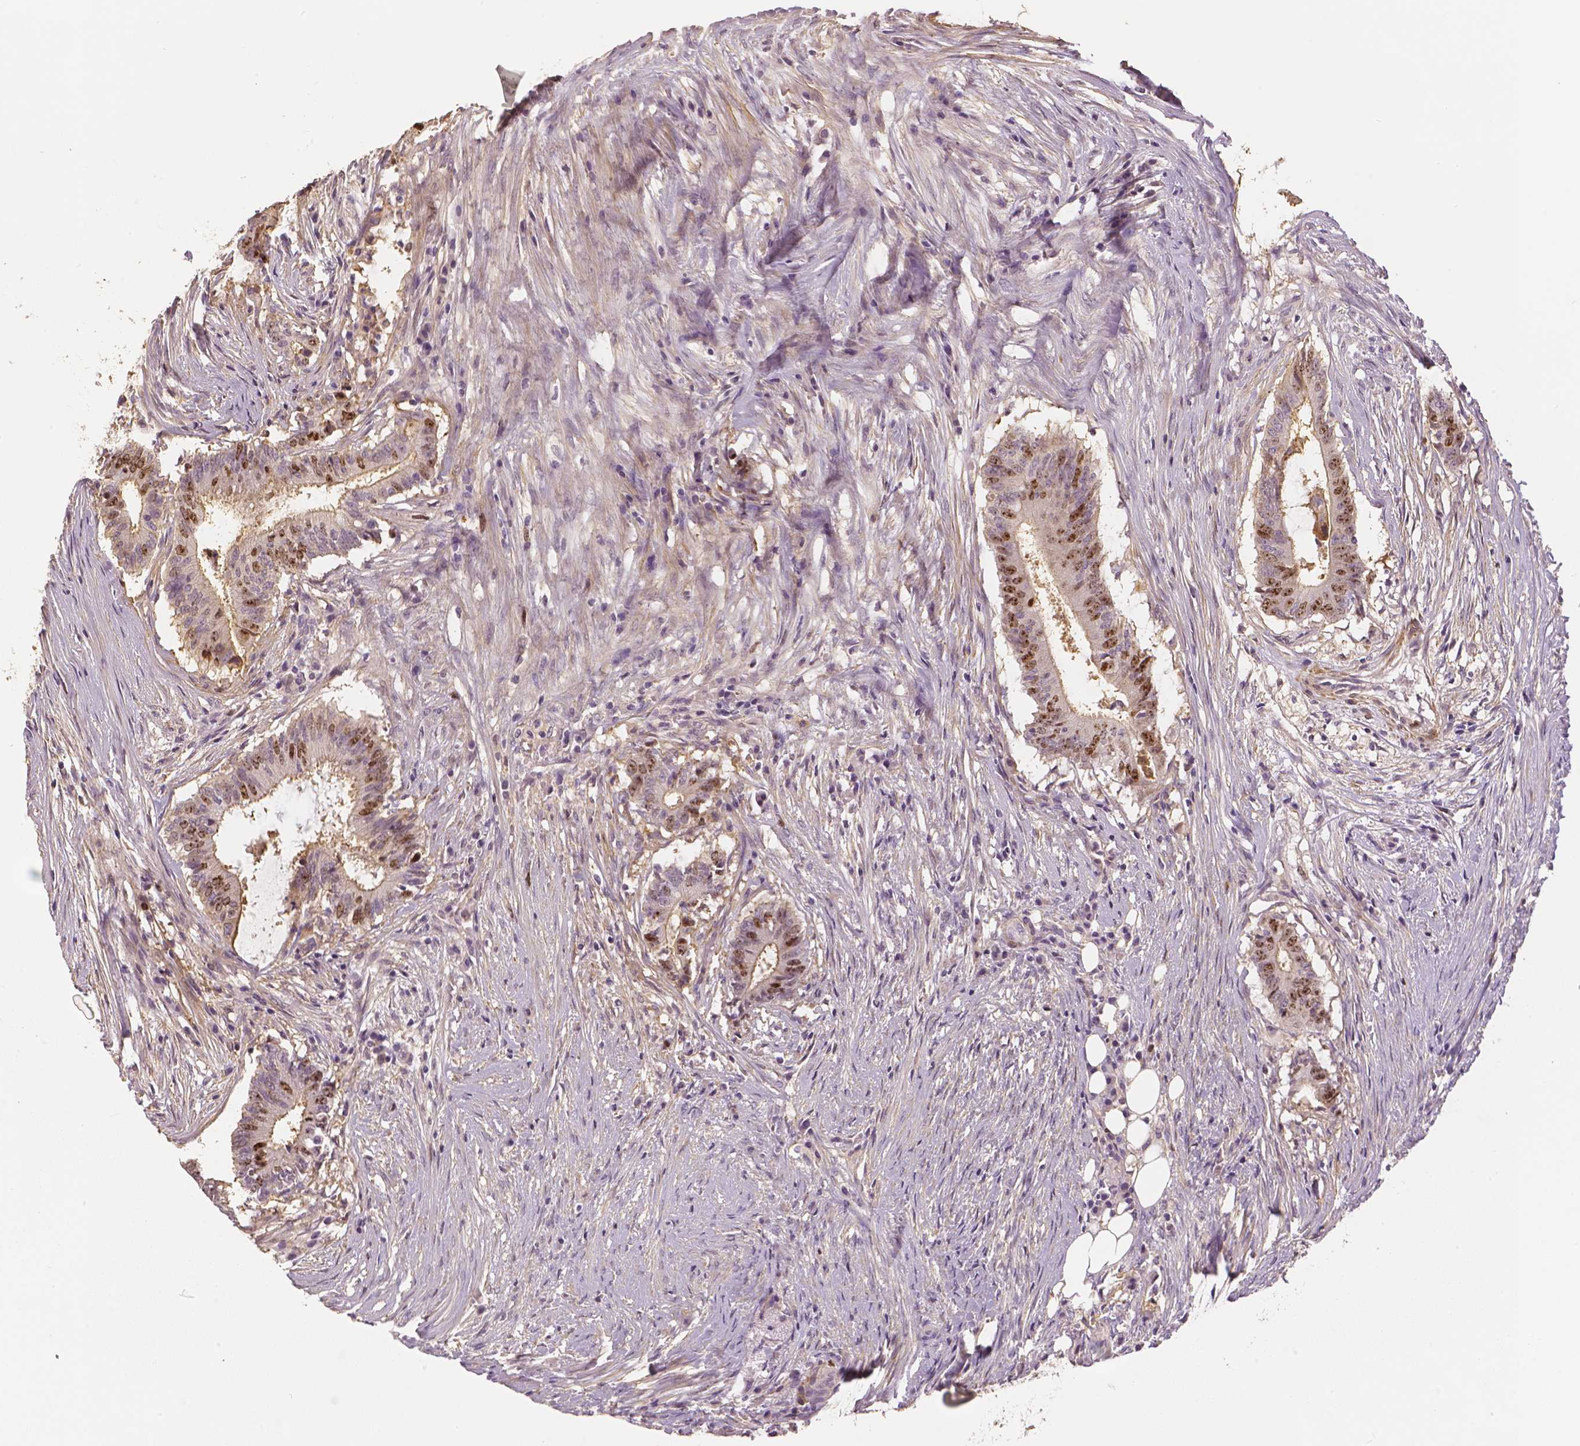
{"staining": {"intensity": "moderate", "quantity": "25%-75%", "location": "nuclear"}, "tissue": "colorectal cancer", "cell_type": "Tumor cells", "image_type": "cancer", "snomed": [{"axis": "morphology", "description": "Adenocarcinoma, NOS"}, {"axis": "topography", "description": "Colon"}], "caption": "The immunohistochemical stain shows moderate nuclear positivity in tumor cells of colorectal cancer tissue.", "gene": "MKI67", "patient": {"sex": "female", "age": 43}}